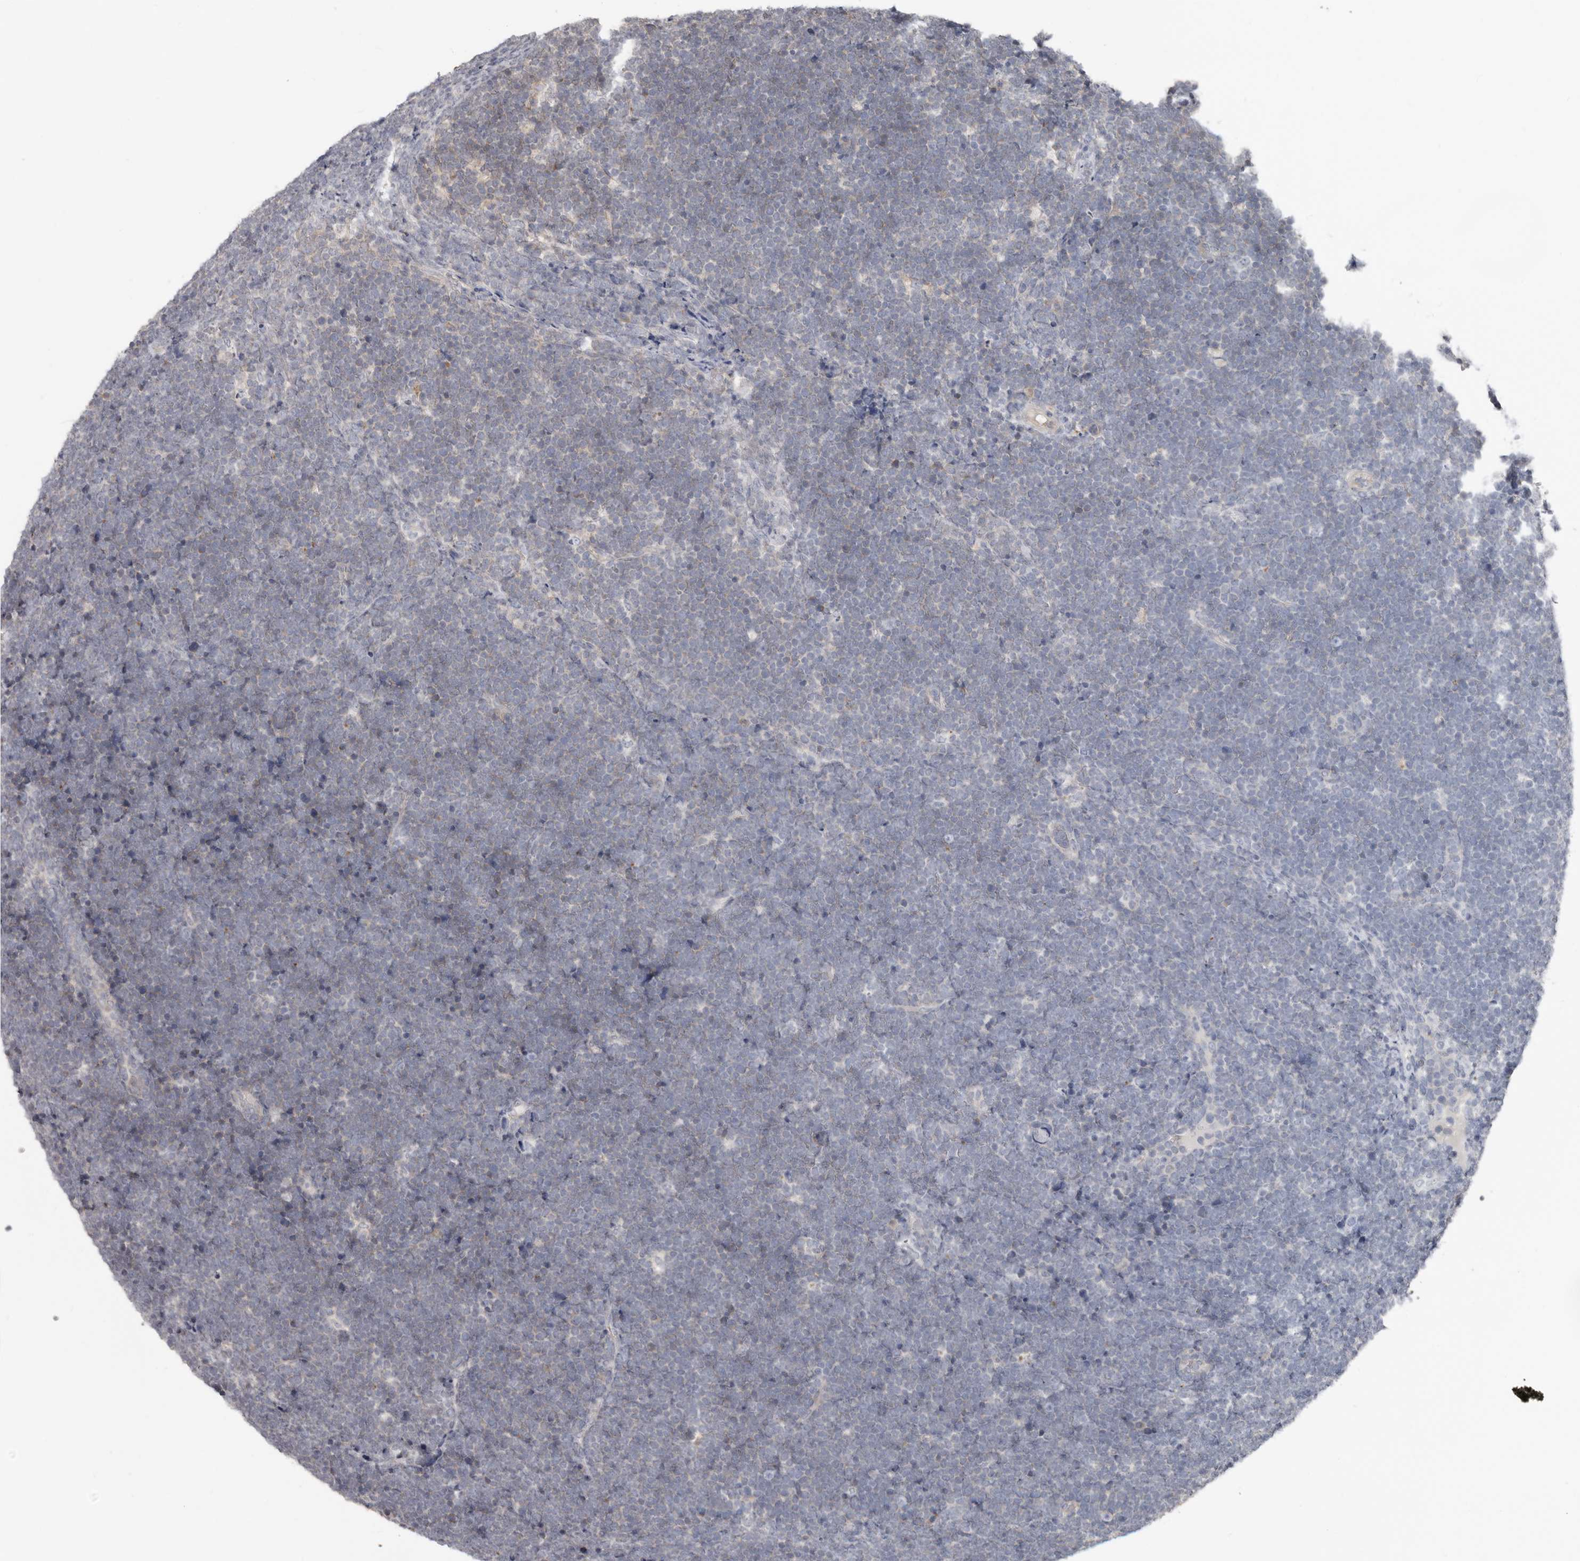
{"staining": {"intensity": "weak", "quantity": "<25%", "location": "cytoplasmic/membranous"}, "tissue": "lymphoma", "cell_type": "Tumor cells", "image_type": "cancer", "snomed": [{"axis": "morphology", "description": "Malignant lymphoma, non-Hodgkin's type, High grade"}, {"axis": "topography", "description": "Lymph node"}], "caption": "A photomicrograph of high-grade malignant lymphoma, non-Hodgkin's type stained for a protein exhibits no brown staining in tumor cells. (DAB immunohistochemistry (IHC), high magnification).", "gene": "BAD", "patient": {"sex": "male", "age": 13}}